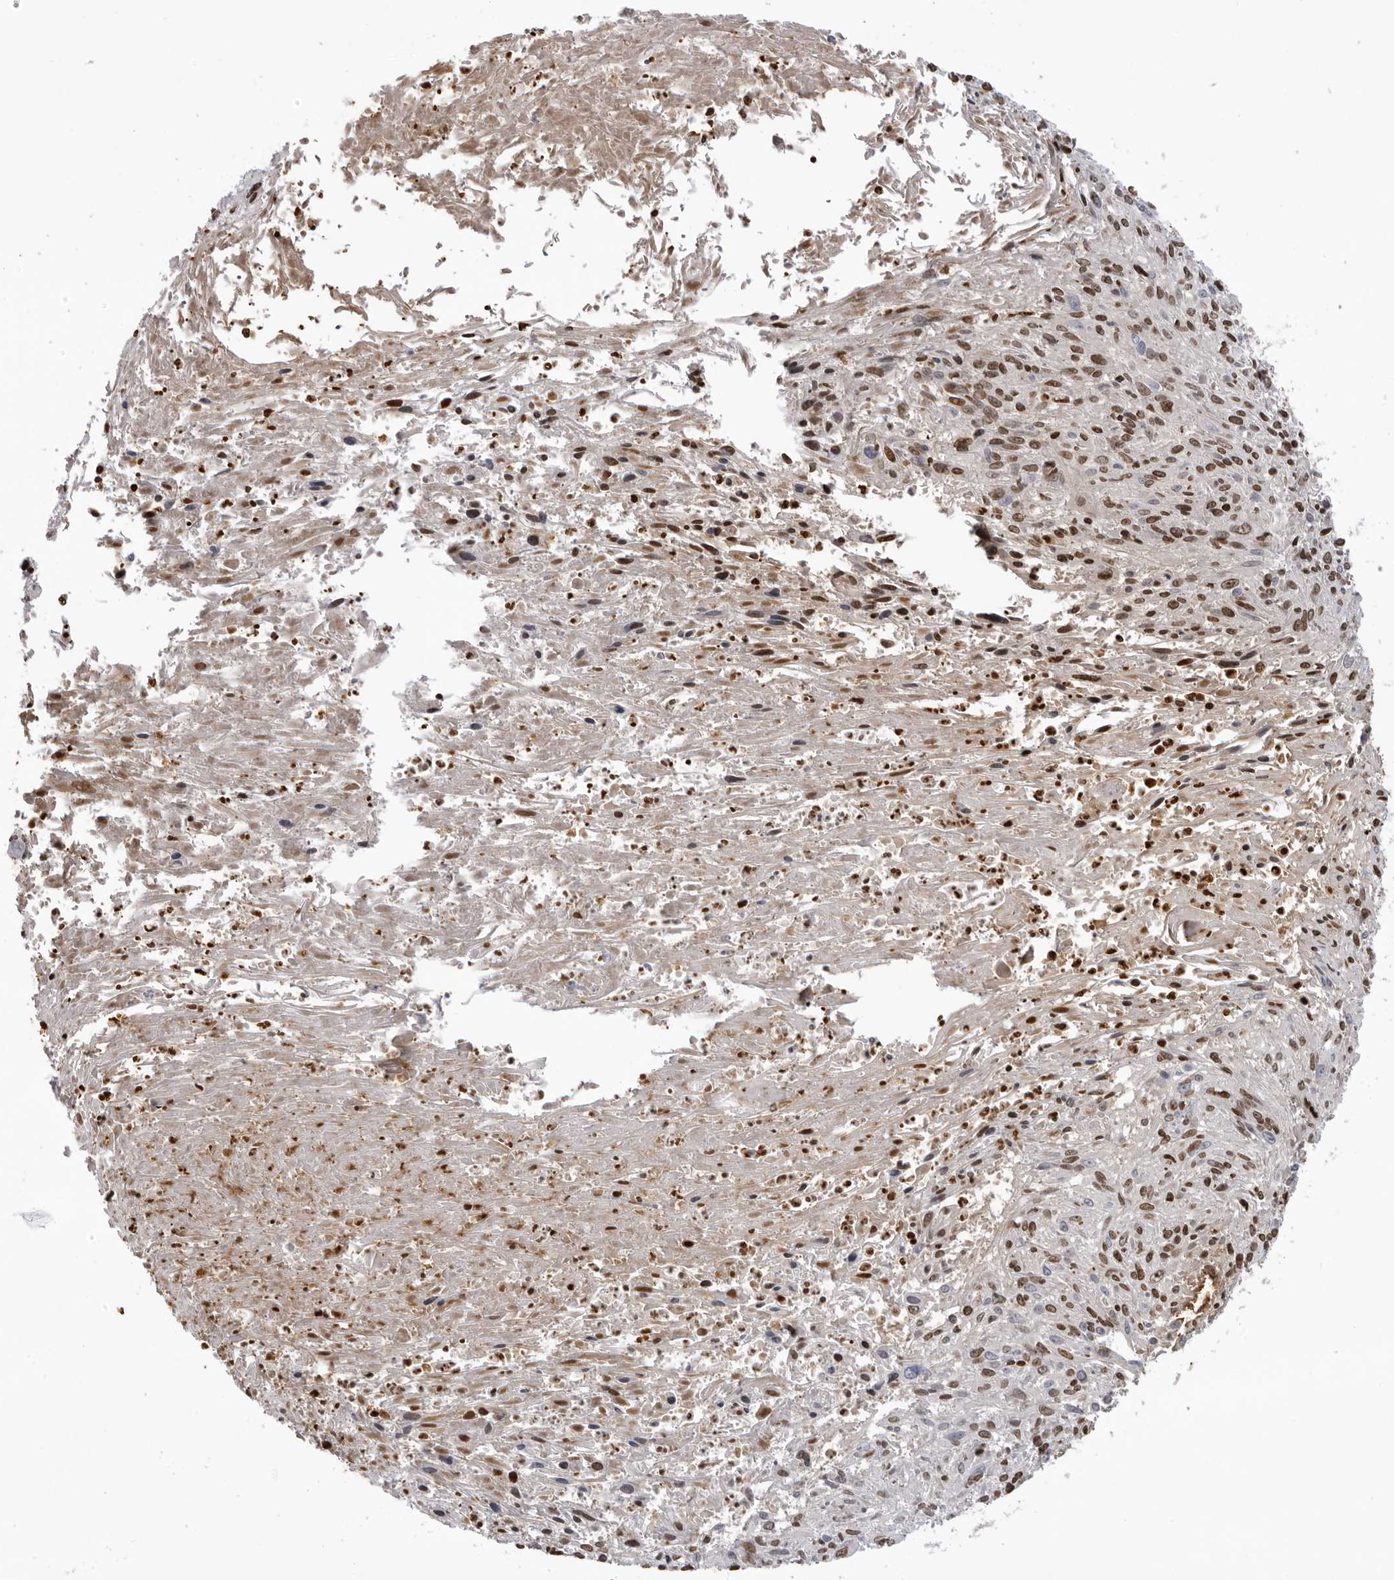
{"staining": {"intensity": "moderate", "quantity": ">75%", "location": "nuclear"}, "tissue": "cervical cancer", "cell_type": "Tumor cells", "image_type": "cancer", "snomed": [{"axis": "morphology", "description": "Squamous cell carcinoma, NOS"}, {"axis": "topography", "description": "Cervix"}], "caption": "Immunohistochemical staining of cervical cancer (squamous cell carcinoma) reveals moderate nuclear protein positivity in about >75% of tumor cells.", "gene": "PLEKHF2", "patient": {"sex": "female", "age": 51}}